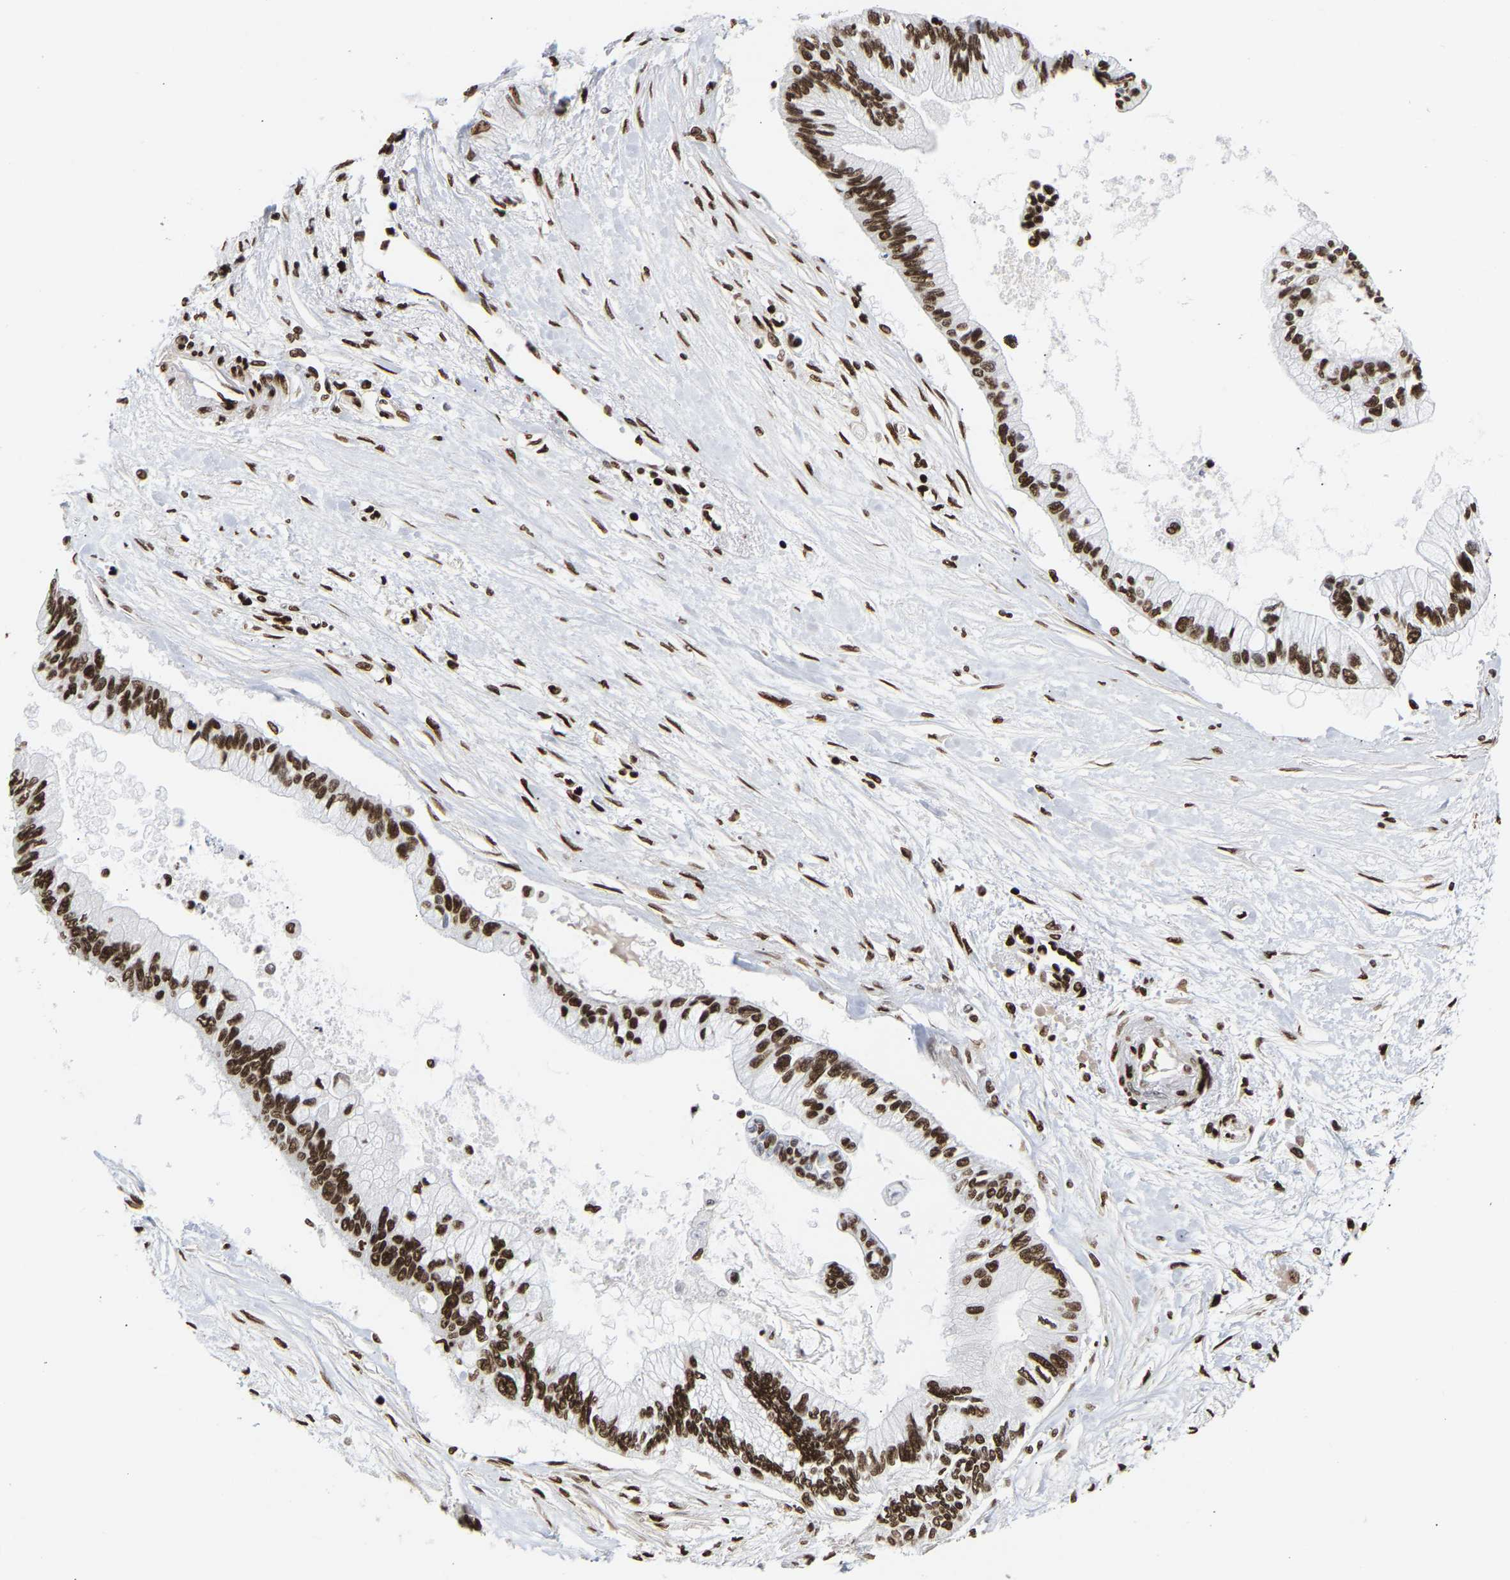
{"staining": {"intensity": "strong", "quantity": ">75%", "location": "nuclear"}, "tissue": "pancreatic cancer", "cell_type": "Tumor cells", "image_type": "cancer", "snomed": [{"axis": "morphology", "description": "Adenocarcinoma, NOS"}, {"axis": "topography", "description": "Pancreas"}], "caption": "Brown immunohistochemical staining in pancreatic adenocarcinoma displays strong nuclear positivity in about >75% of tumor cells.", "gene": "PSIP1", "patient": {"sex": "female", "age": 77}}